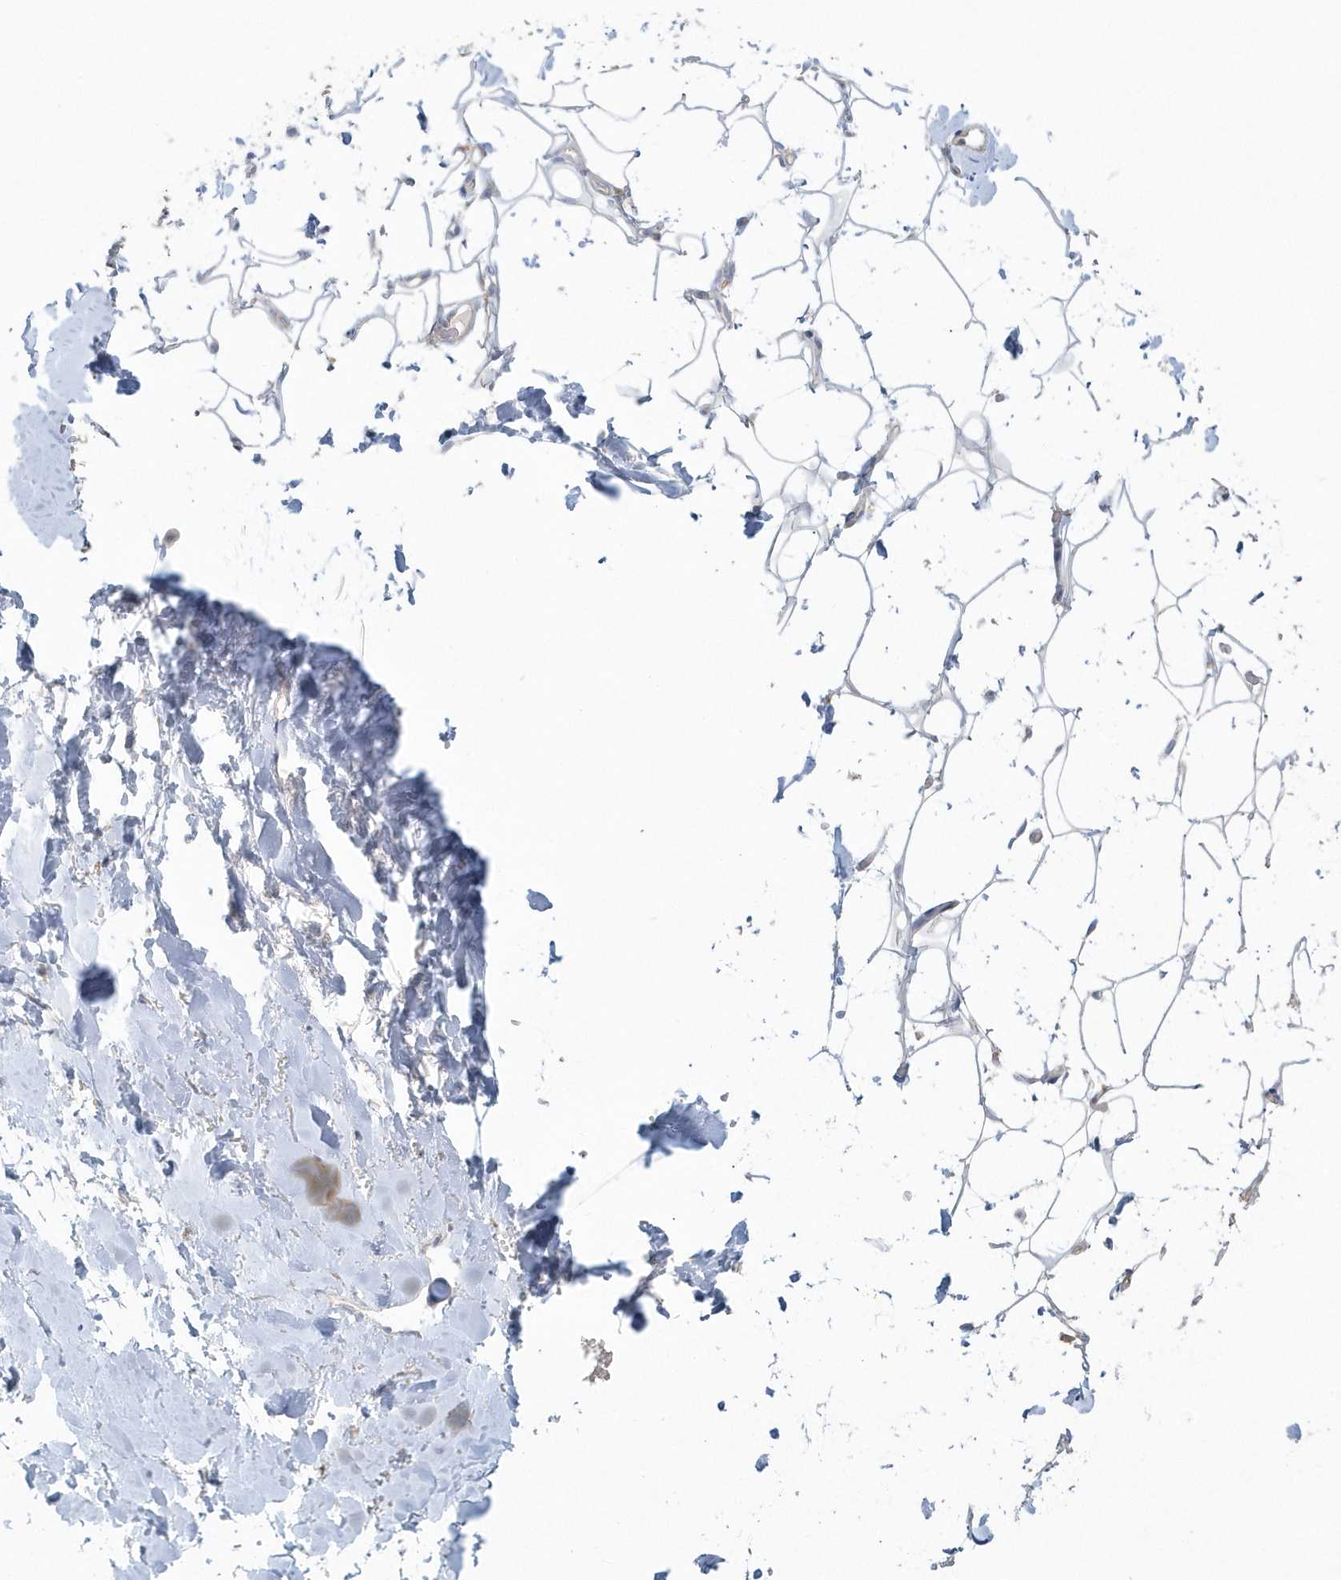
{"staining": {"intensity": "negative", "quantity": "none", "location": "none"}, "tissue": "adipose tissue", "cell_type": "Adipocytes", "image_type": "normal", "snomed": [{"axis": "morphology", "description": "Normal tissue, NOS"}, {"axis": "topography", "description": "Breast"}], "caption": "The histopathology image demonstrates no staining of adipocytes in normal adipose tissue.", "gene": "BLTP3A", "patient": {"sex": "female", "age": 26}}